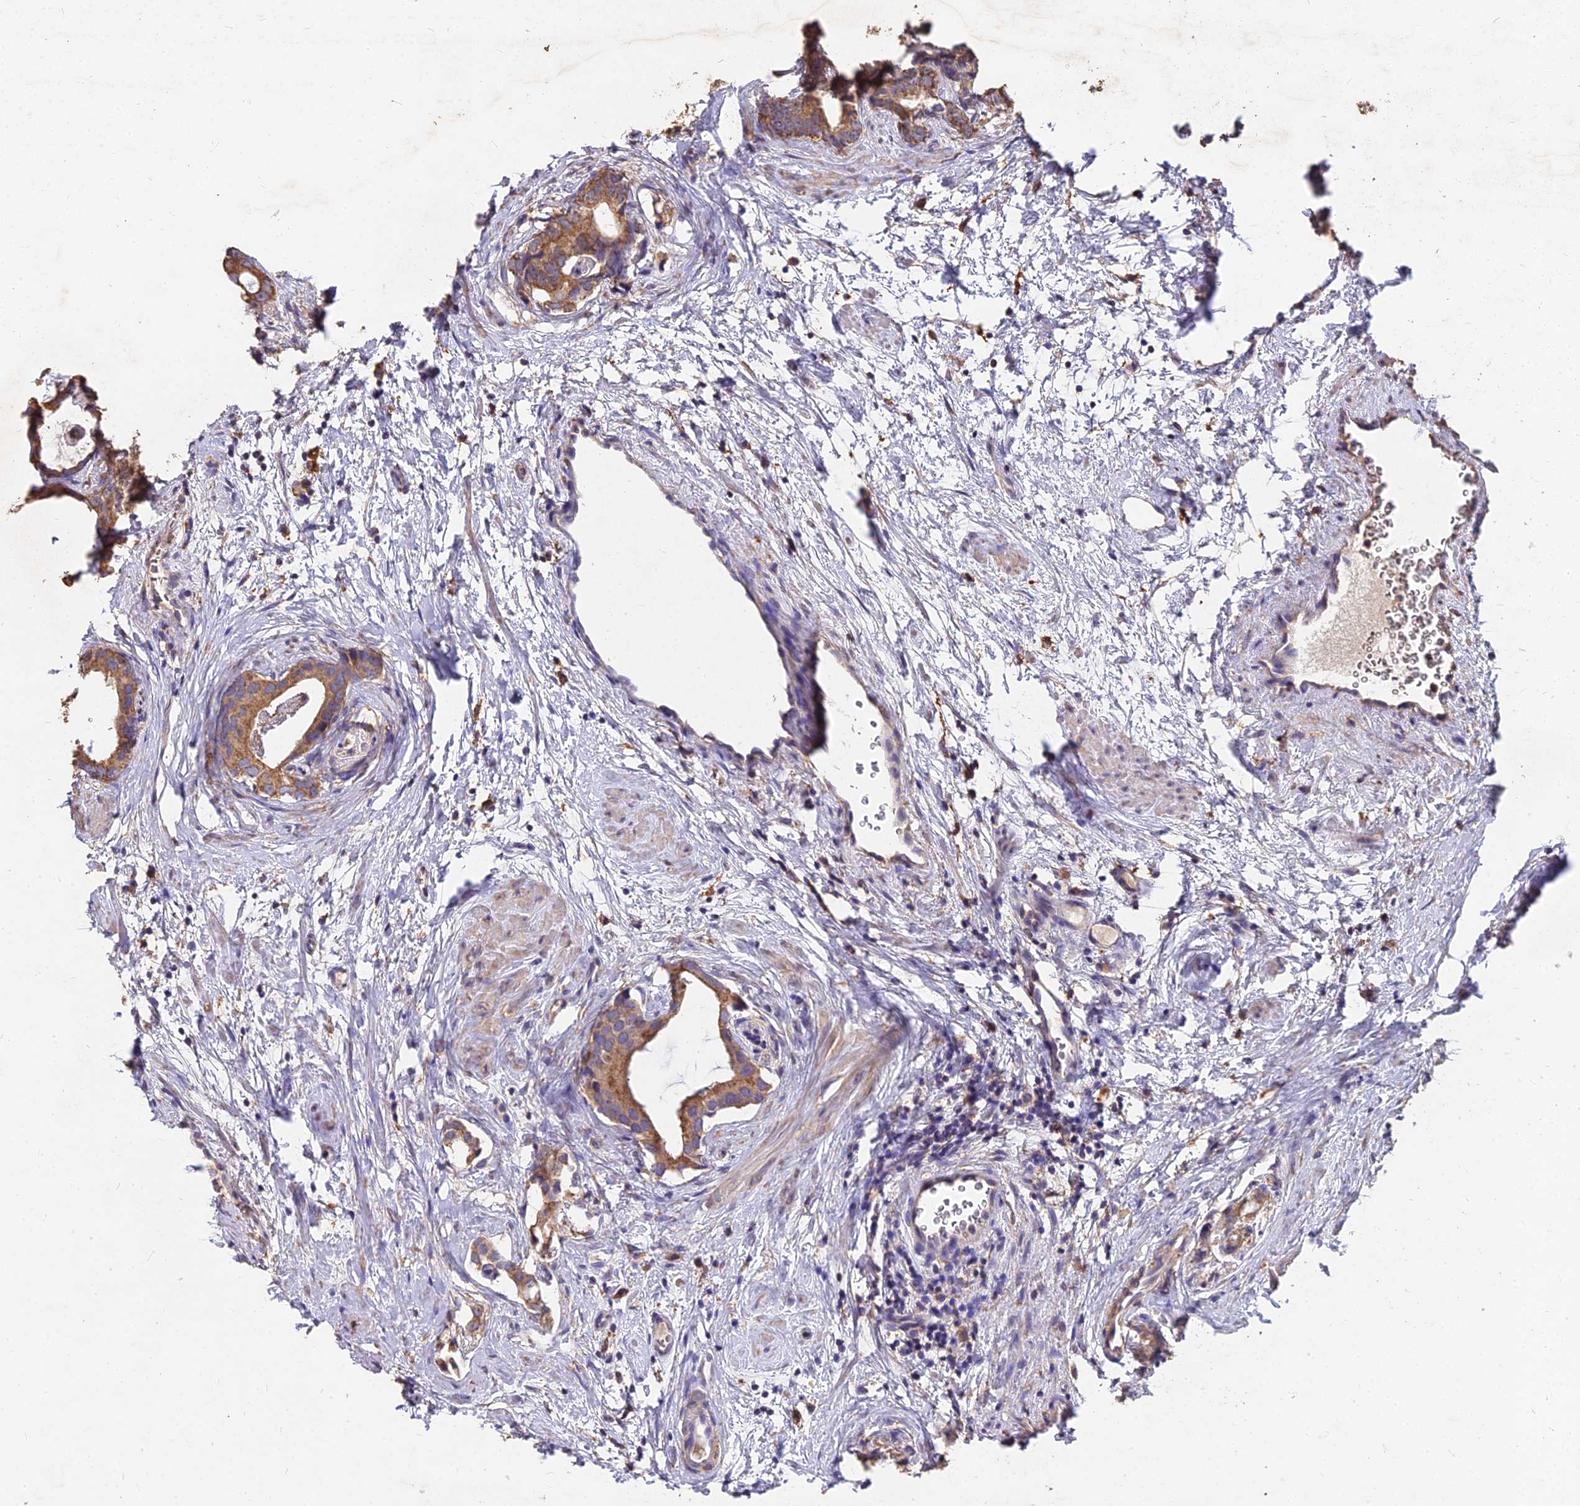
{"staining": {"intensity": "moderate", "quantity": ">75%", "location": "cytoplasmic/membranous"}, "tissue": "prostate cancer", "cell_type": "Tumor cells", "image_type": "cancer", "snomed": [{"axis": "morphology", "description": "Adenocarcinoma, Low grade"}, {"axis": "topography", "description": "Prostate"}], "caption": "DAB immunohistochemical staining of low-grade adenocarcinoma (prostate) reveals moderate cytoplasmic/membranous protein positivity in about >75% of tumor cells. (brown staining indicates protein expression, while blue staining denotes nuclei).", "gene": "CEMIP2", "patient": {"sex": "male", "age": 63}}